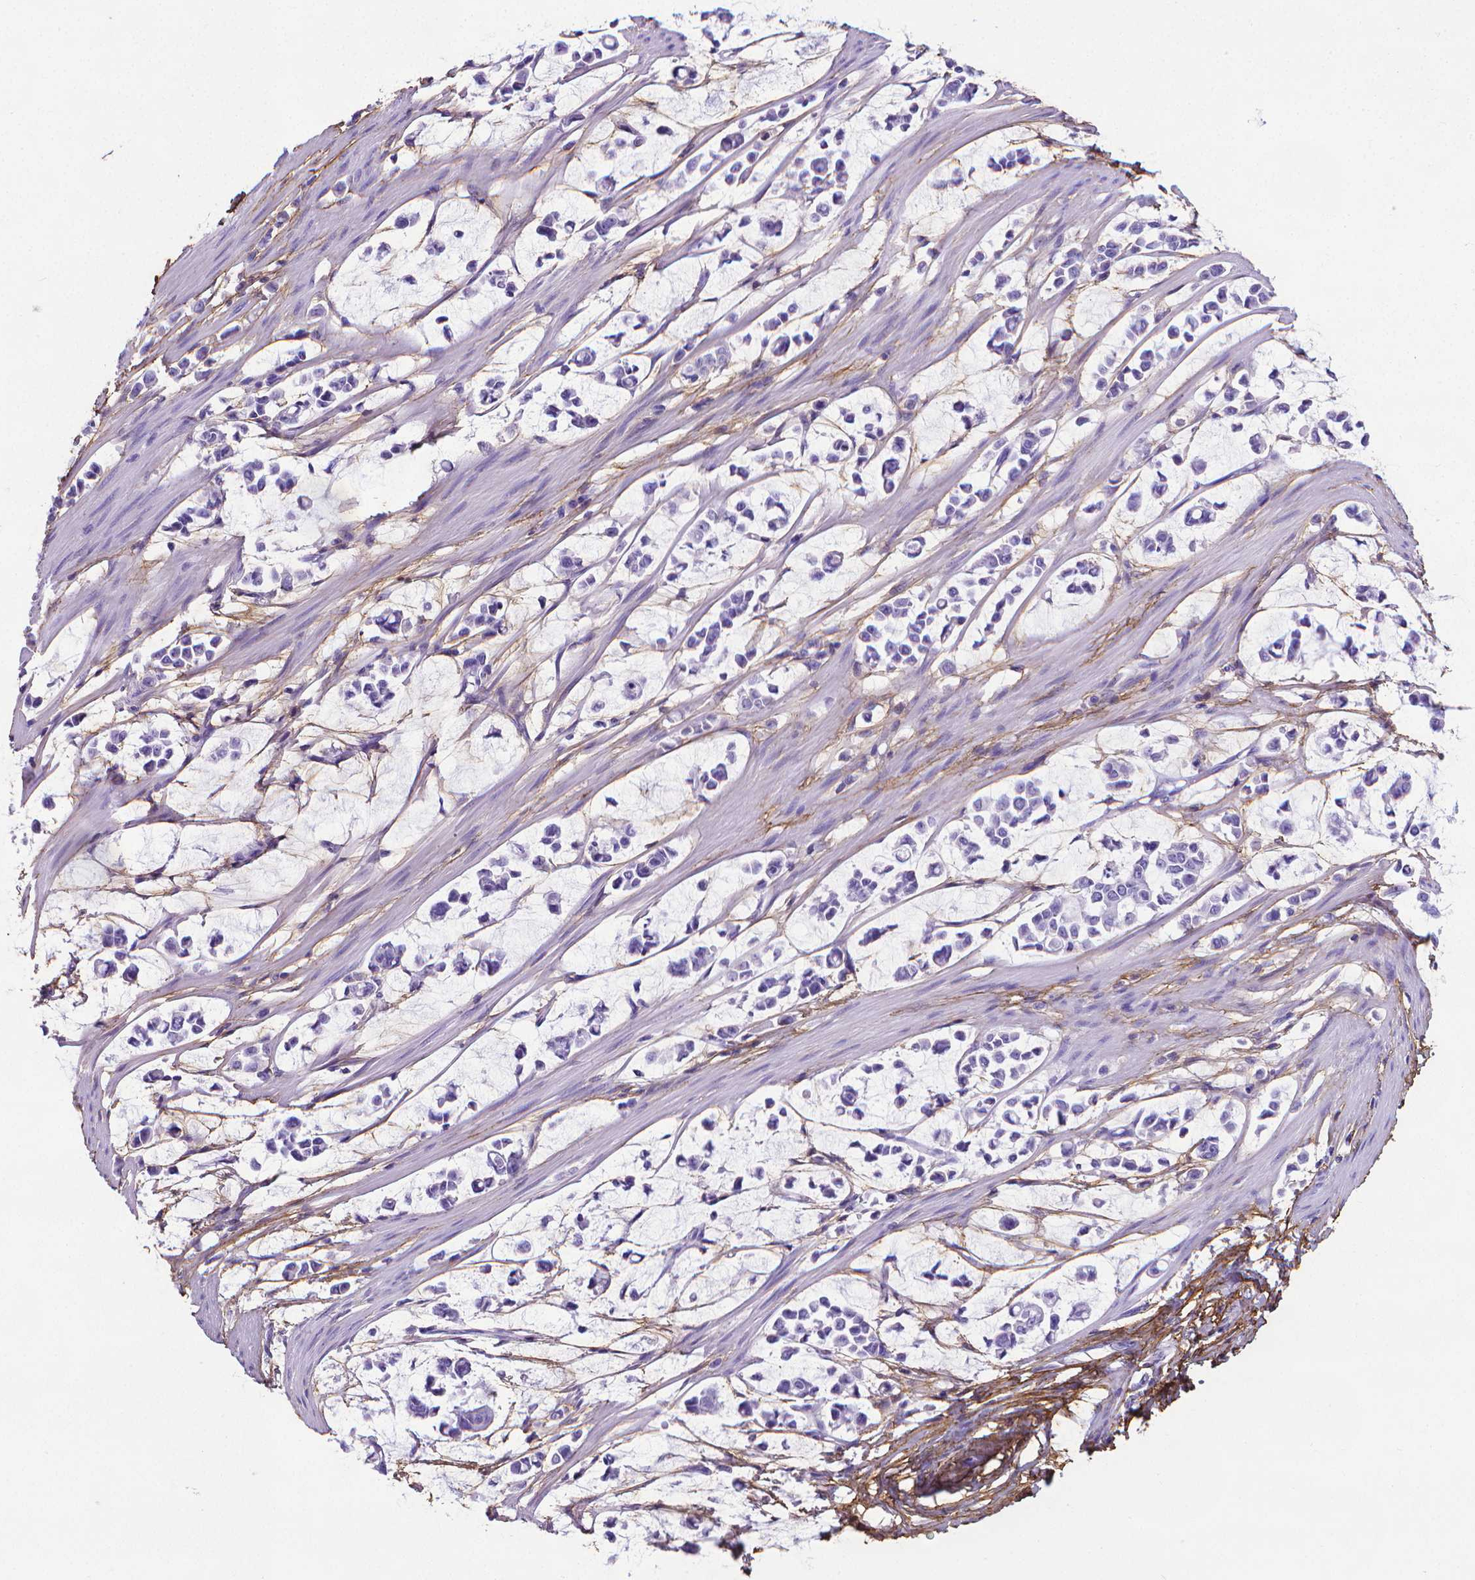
{"staining": {"intensity": "negative", "quantity": "none", "location": "none"}, "tissue": "stomach cancer", "cell_type": "Tumor cells", "image_type": "cancer", "snomed": [{"axis": "morphology", "description": "Adenocarcinoma, NOS"}, {"axis": "topography", "description": "Stomach"}], "caption": "High magnification brightfield microscopy of stomach cancer stained with DAB (3,3'-diaminobenzidine) (brown) and counterstained with hematoxylin (blue): tumor cells show no significant positivity.", "gene": "MFAP2", "patient": {"sex": "male", "age": 82}}